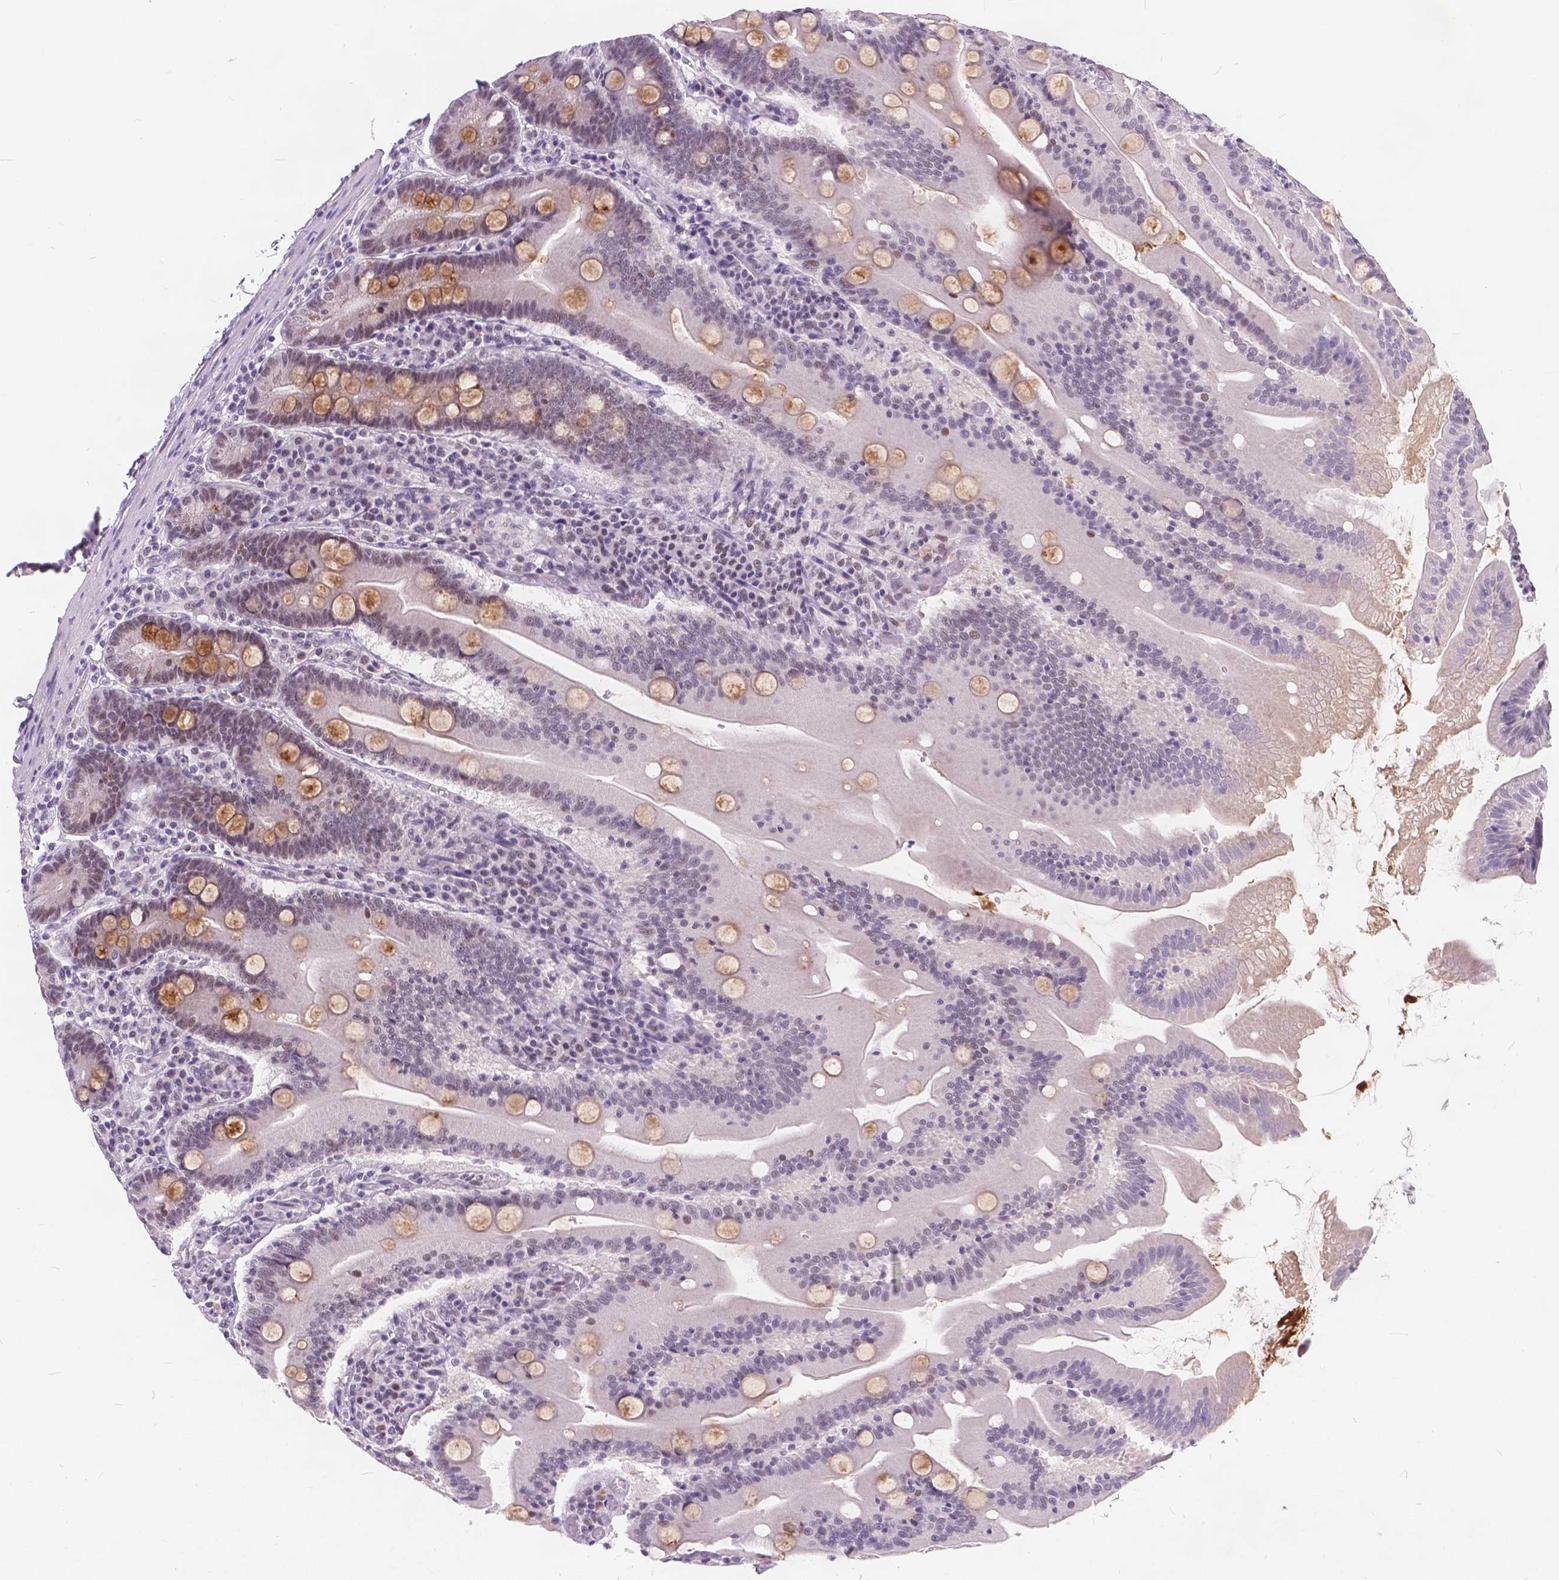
{"staining": {"intensity": "moderate", "quantity": "<25%", "location": "nuclear"}, "tissue": "small intestine", "cell_type": "Glandular cells", "image_type": "normal", "snomed": [{"axis": "morphology", "description": "Normal tissue, NOS"}, {"axis": "topography", "description": "Small intestine"}], "caption": "IHC staining of unremarkable small intestine, which exhibits low levels of moderate nuclear positivity in approximately <25% of glandular cells indicating moderate nuclear protein expression. The staining was performed using DAB (3,3'-diaminobenzidine) (brown) for protein detection and nuclei were counterstained in hematoxylin (blue).", "gene": "FAM53A", "patient": {"sex": "male", "age": 37}}